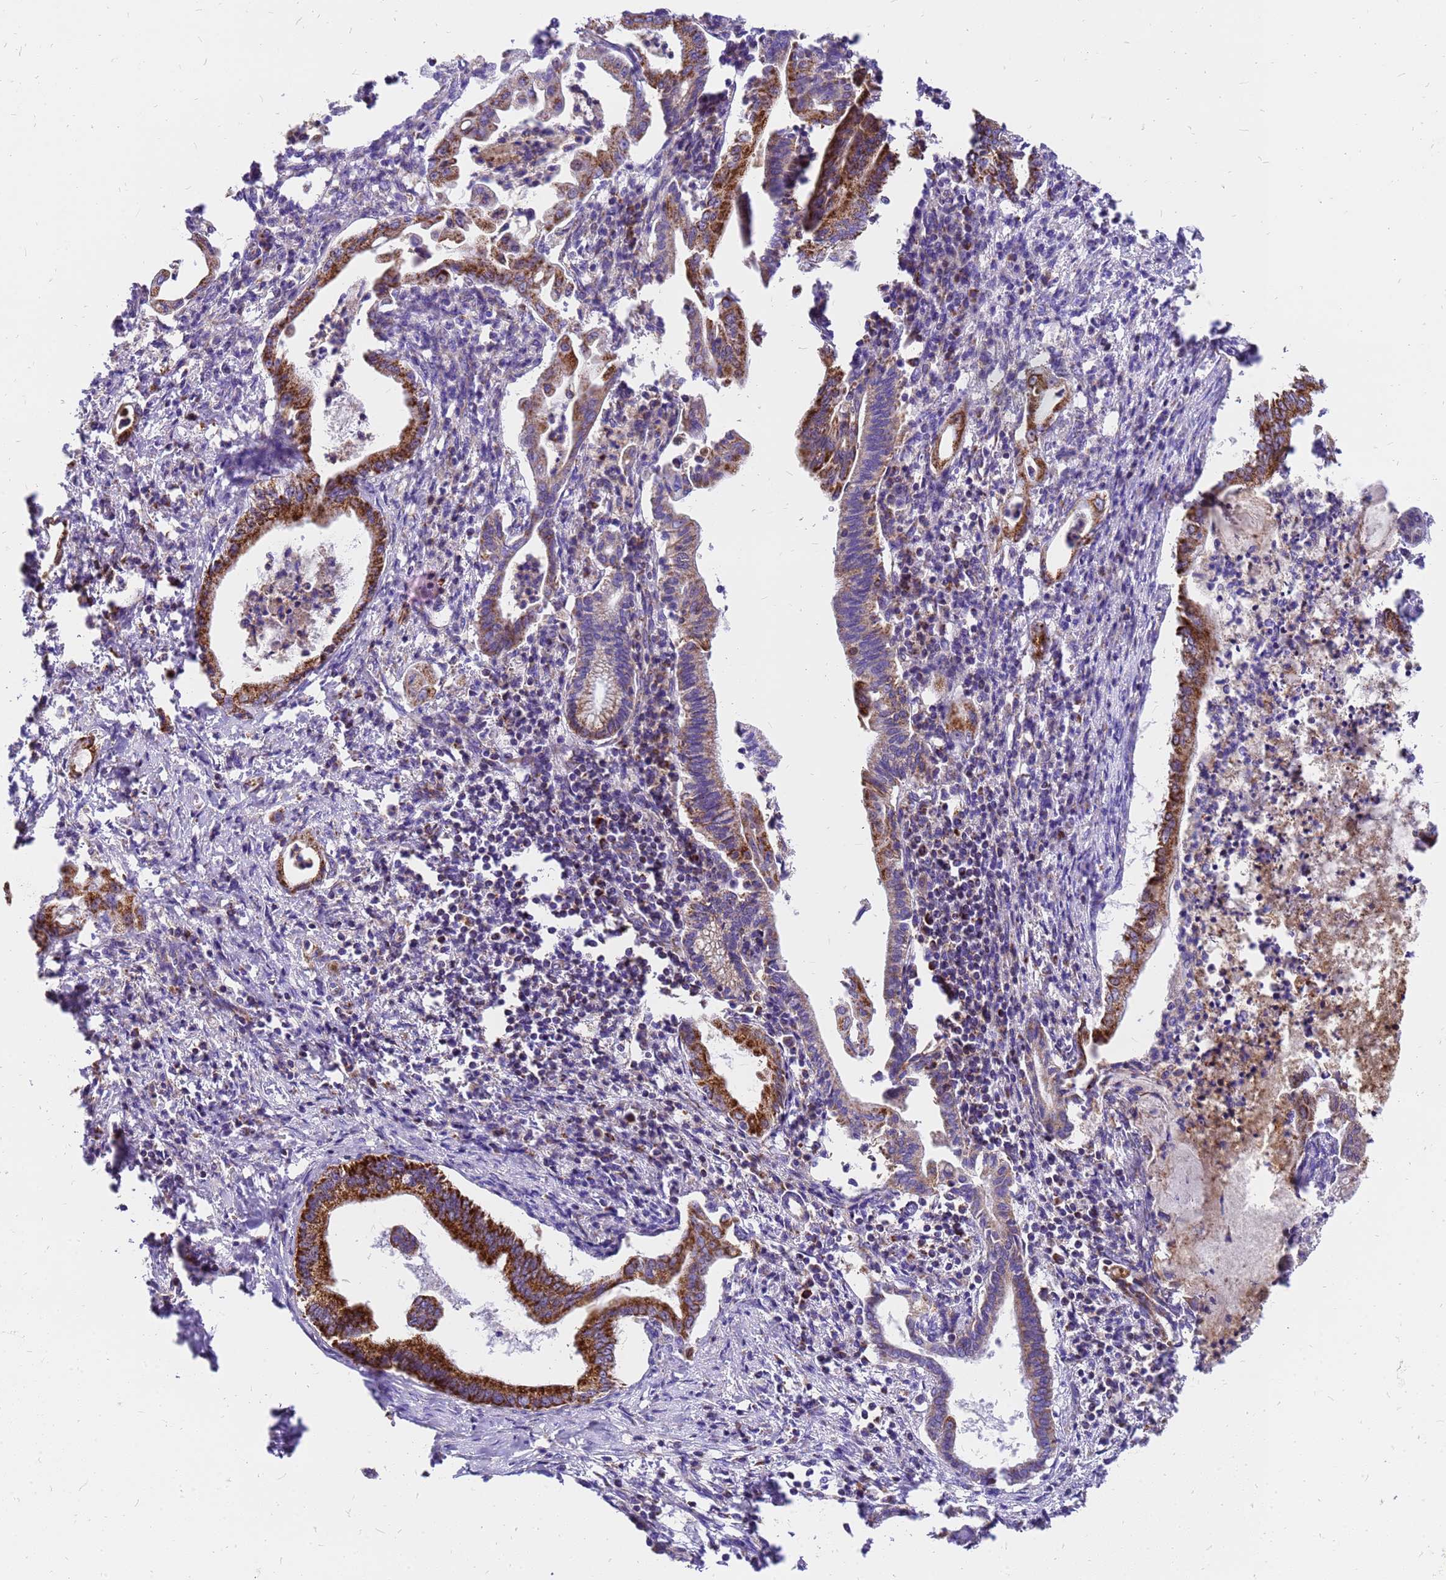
{"staining": {"intensity": "strong", "quantity": ">75%", "location": "cytoplasmic/membranous"}, "tissue": "pancreatic cancer", "cell_type": "Tumor cells", "image_type": "cancer", "snomed": [{"axis": "morphology", "description": "Adenocarcinoma, NOS"}, {"axis": "topography", "description": "Pancreas"}], "caption": "Pancreatic cancer (adenocarcinoma) stained for a protein reveals strong cytoplasmic/membranous positivity in tumor cells.", "gene": "MRPS26", "patient": {"sex": "female", "age": 55}}